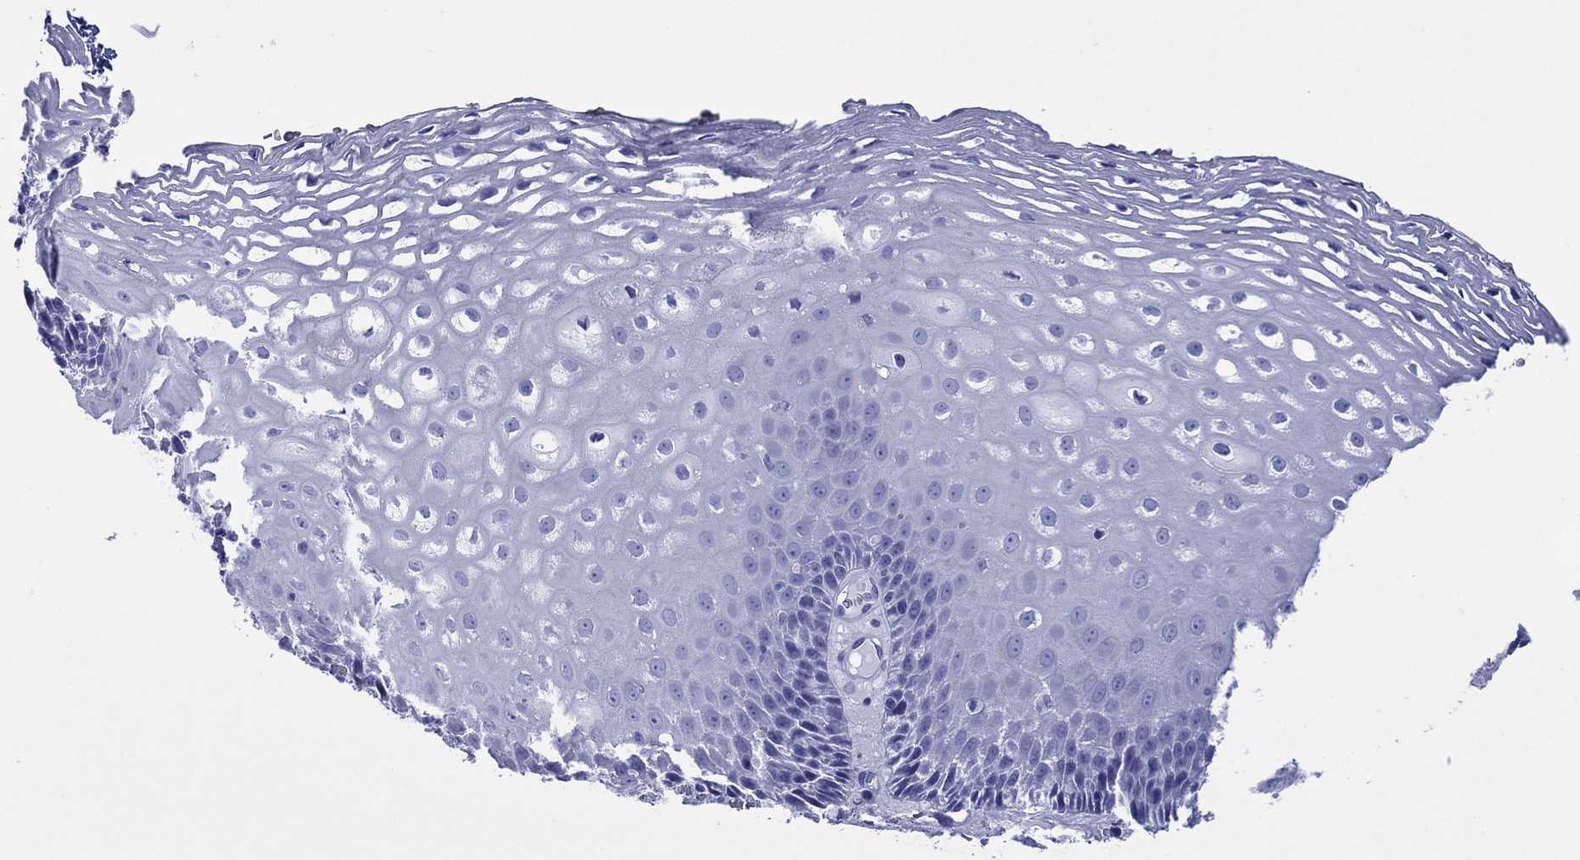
{"staining": {"intensity": "negative", "quantity": "none", "location": "none"}, "tissue": "esophagus", "cell_type": "Squamous epithelial cells", "image_type": "normal", "snomed": [{"axis": "morphology", "description": "Normal tissue, NOS"}, {"axis": "topography", "description": "Esophagus"}], "caption": "A high-resolution image shows IHC staining of normal esophagus, which shows no significant staining in squamous epithelial cells.", "gene": "MLANA", "patient": {"sex": "male", "age": 76}}